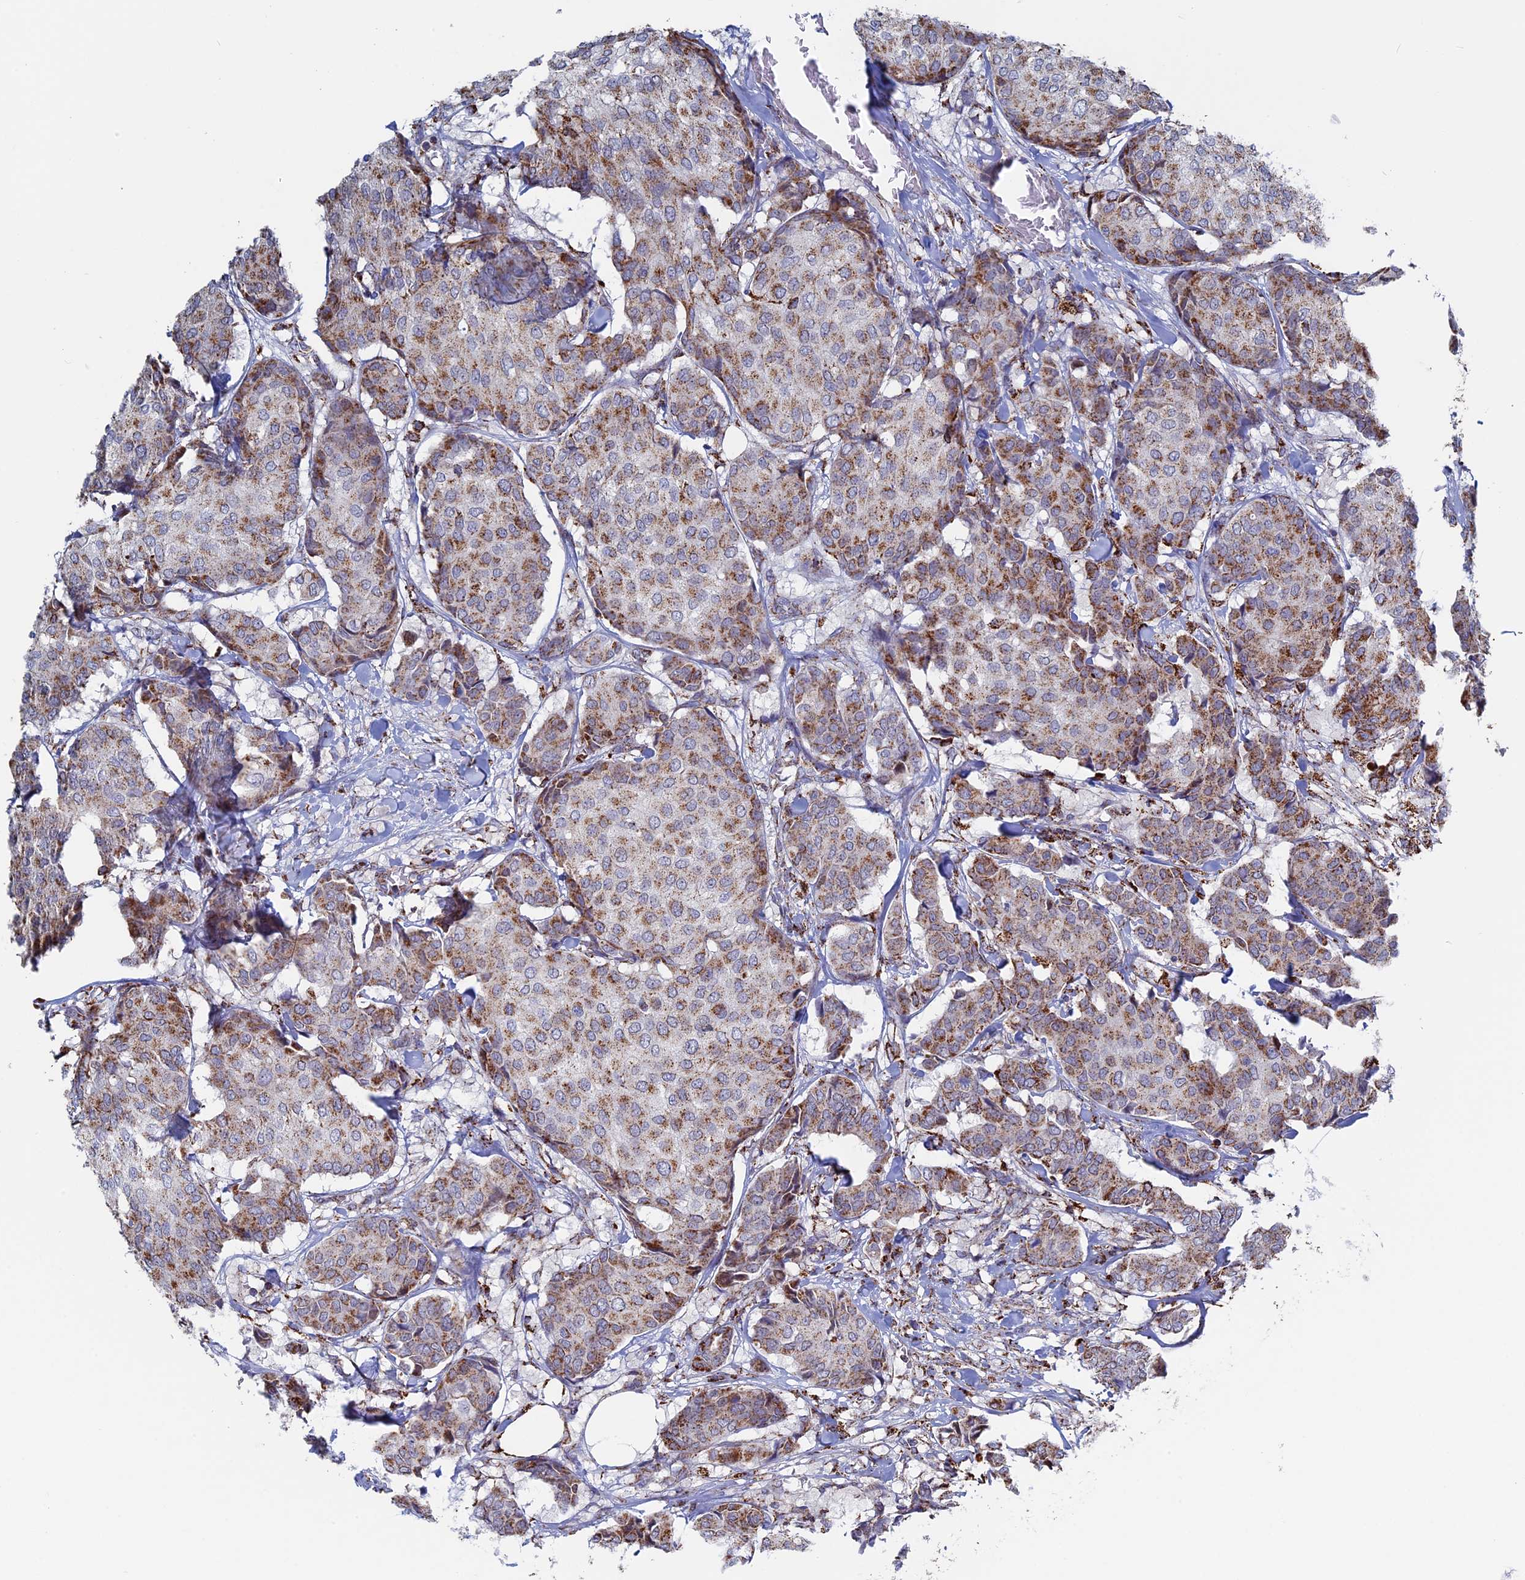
{"staining": {"intensity": "moderate", "quantity": ">75%", "location": "cytoplasmic/membranous"}, "tissue": "breast cancer", "cell_type": "Tumor cells", "image_type": "cancer", "snomed": [{"axis": "morphology", "description": "Duct carcinoma"}, {"axis": "topography", "description": "Breast"}], "caption": "Breast cancer (intraductal carcinoma) stained with immunohistochemistry (IHC) shows moderate cytoplasmic/membranous expression in approximately >75% of tumor cells.", "gene": "SEC24D", "patient": {"sex": "female", "age": 75}}